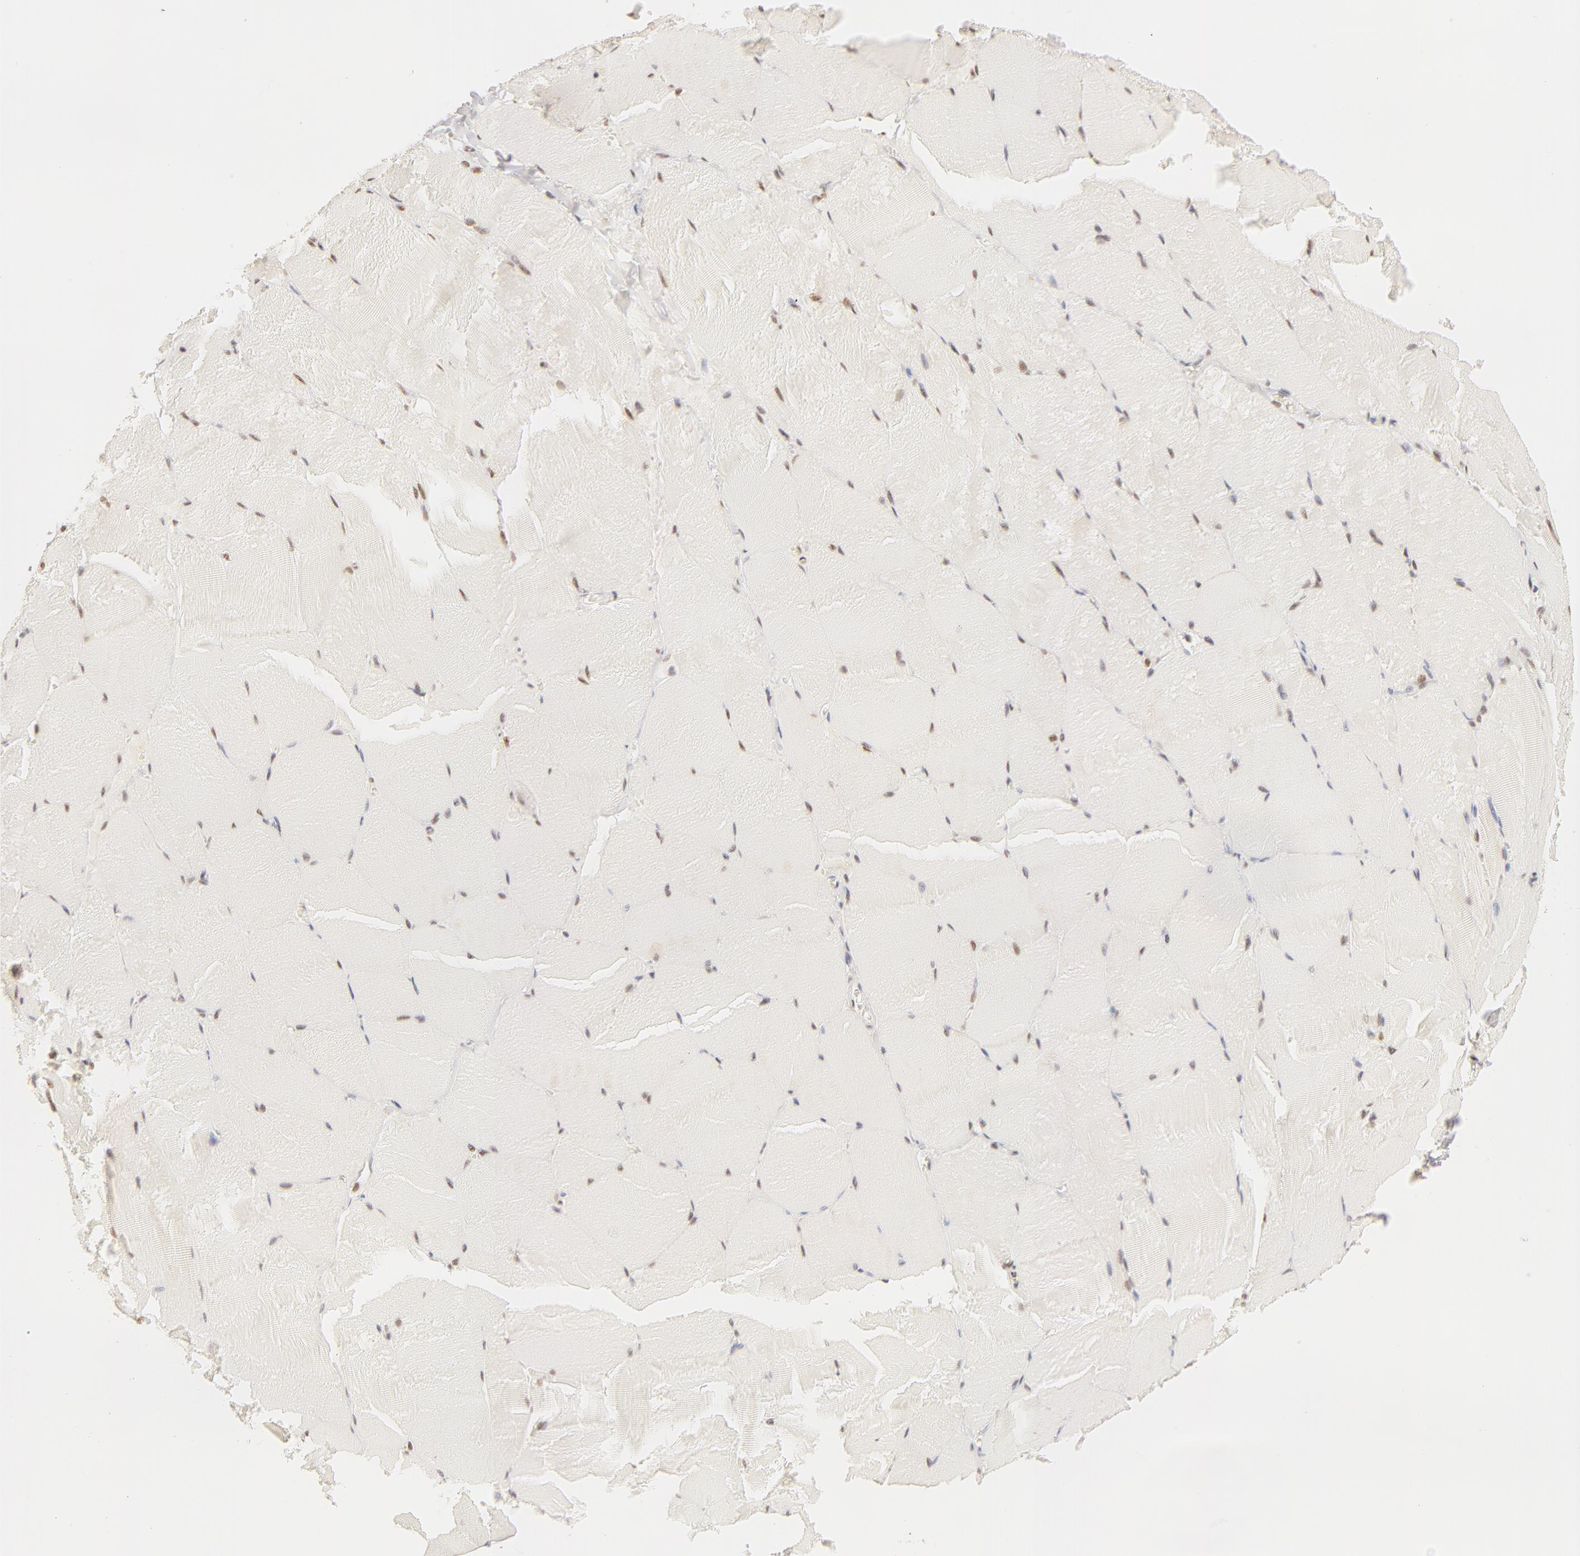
{"staining": {"intensity": "weak", "quantity": "<25%", "location": "nuclear"}, "tissue": "skeletal muscle", "cell_type": "Myocytes", "image_type": "normal", "snomed": [{"axis": "morphology", "description": "Normal tissue, NOS"}, {"axis": "topography", "description": "Skeletal muscle"}], "caption": "Histopathology image shows no significant protein staining in myocytes of unremarkable skeletal muscle. (DAB immunohistochemistry (IHC) with hematoxylin counter stain).", "gene": "RBM39", "patient": {"sex": "male", "age": 71}}